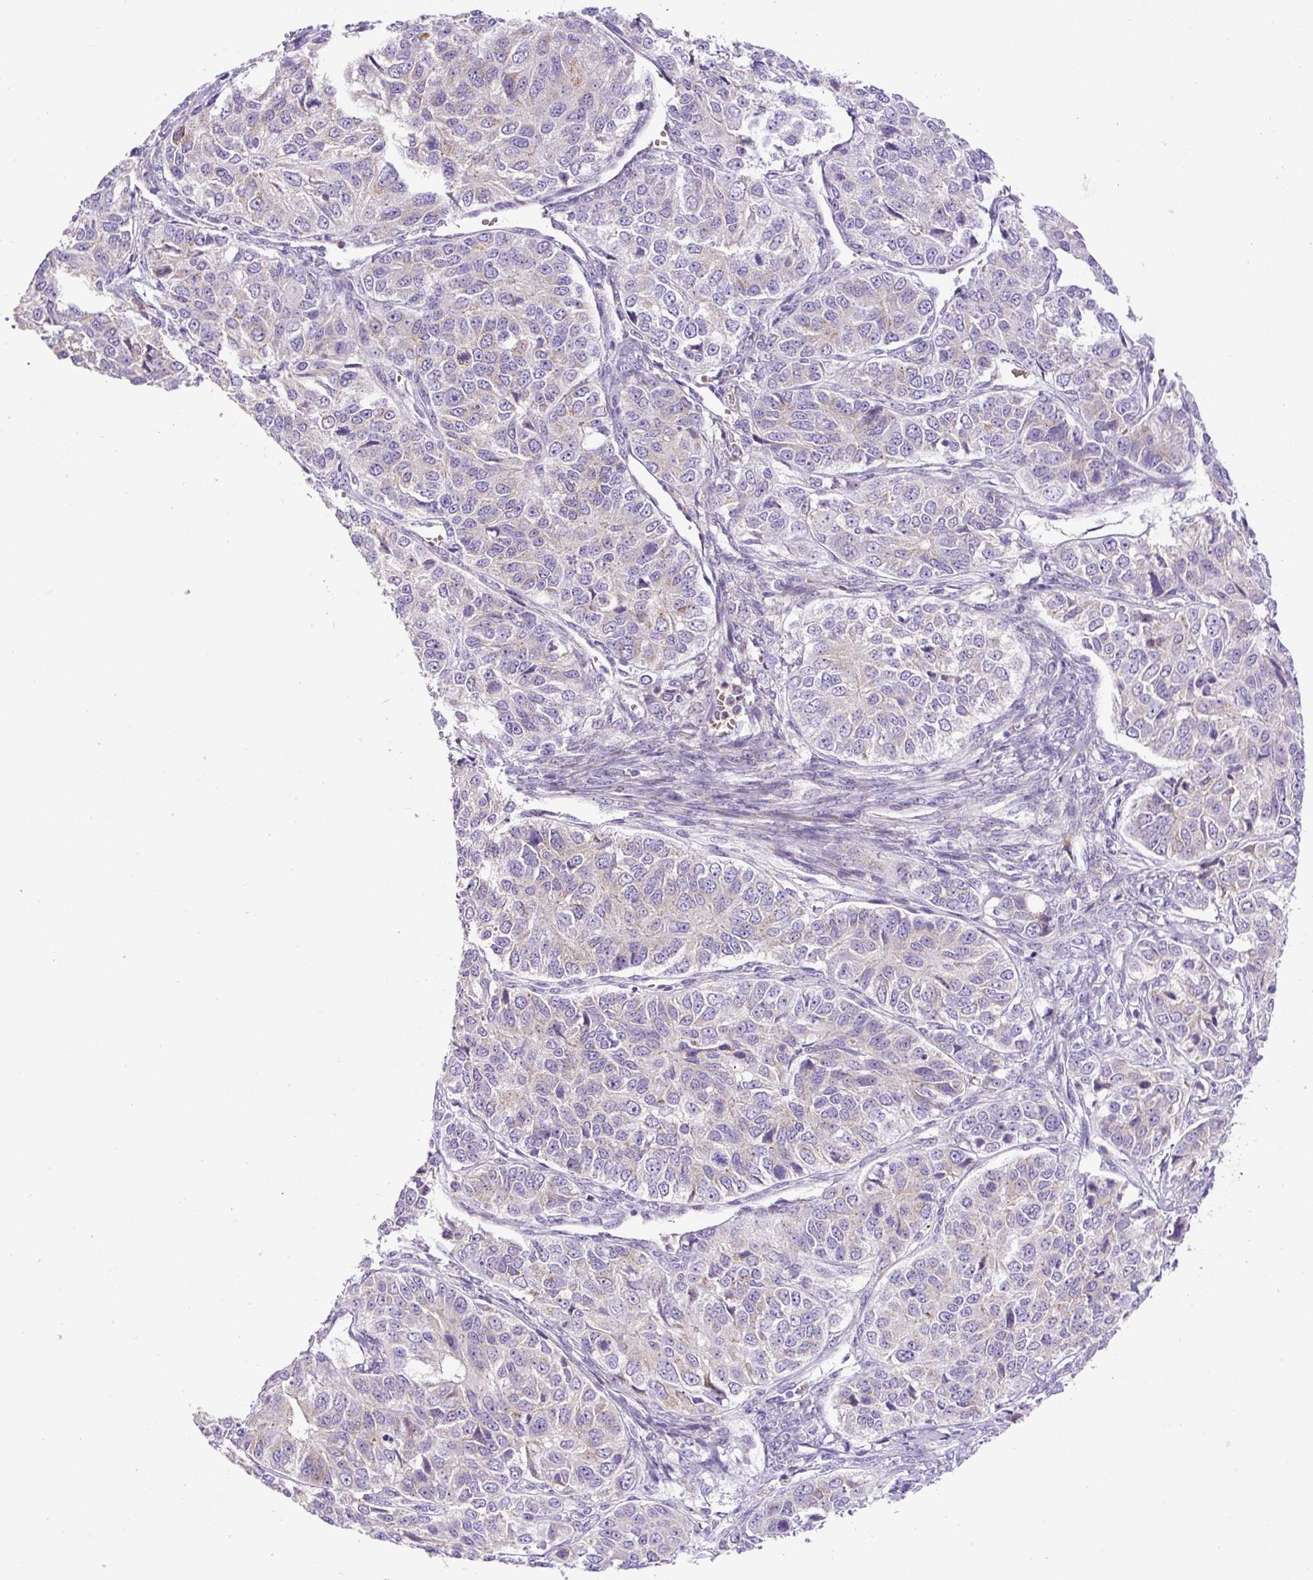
{"staining": {"intensity": "negative", "quantity": "none", "location": "none"}, "tissue": "ovarian cancer", "cell_type": "Tumor cells", "image_type": "cancer", "snomed": [{"axis": "morphology", "description": "Carcinoma, endometroid"}, {"axis": "topography", "description": "Ovary"}], "caption": "This is an IHC image of ovarian endometroid carcinoma. There is no staining in tumor cells.", "gene": "ZNF596", "patient": {"sex": "female", "age": 51}}